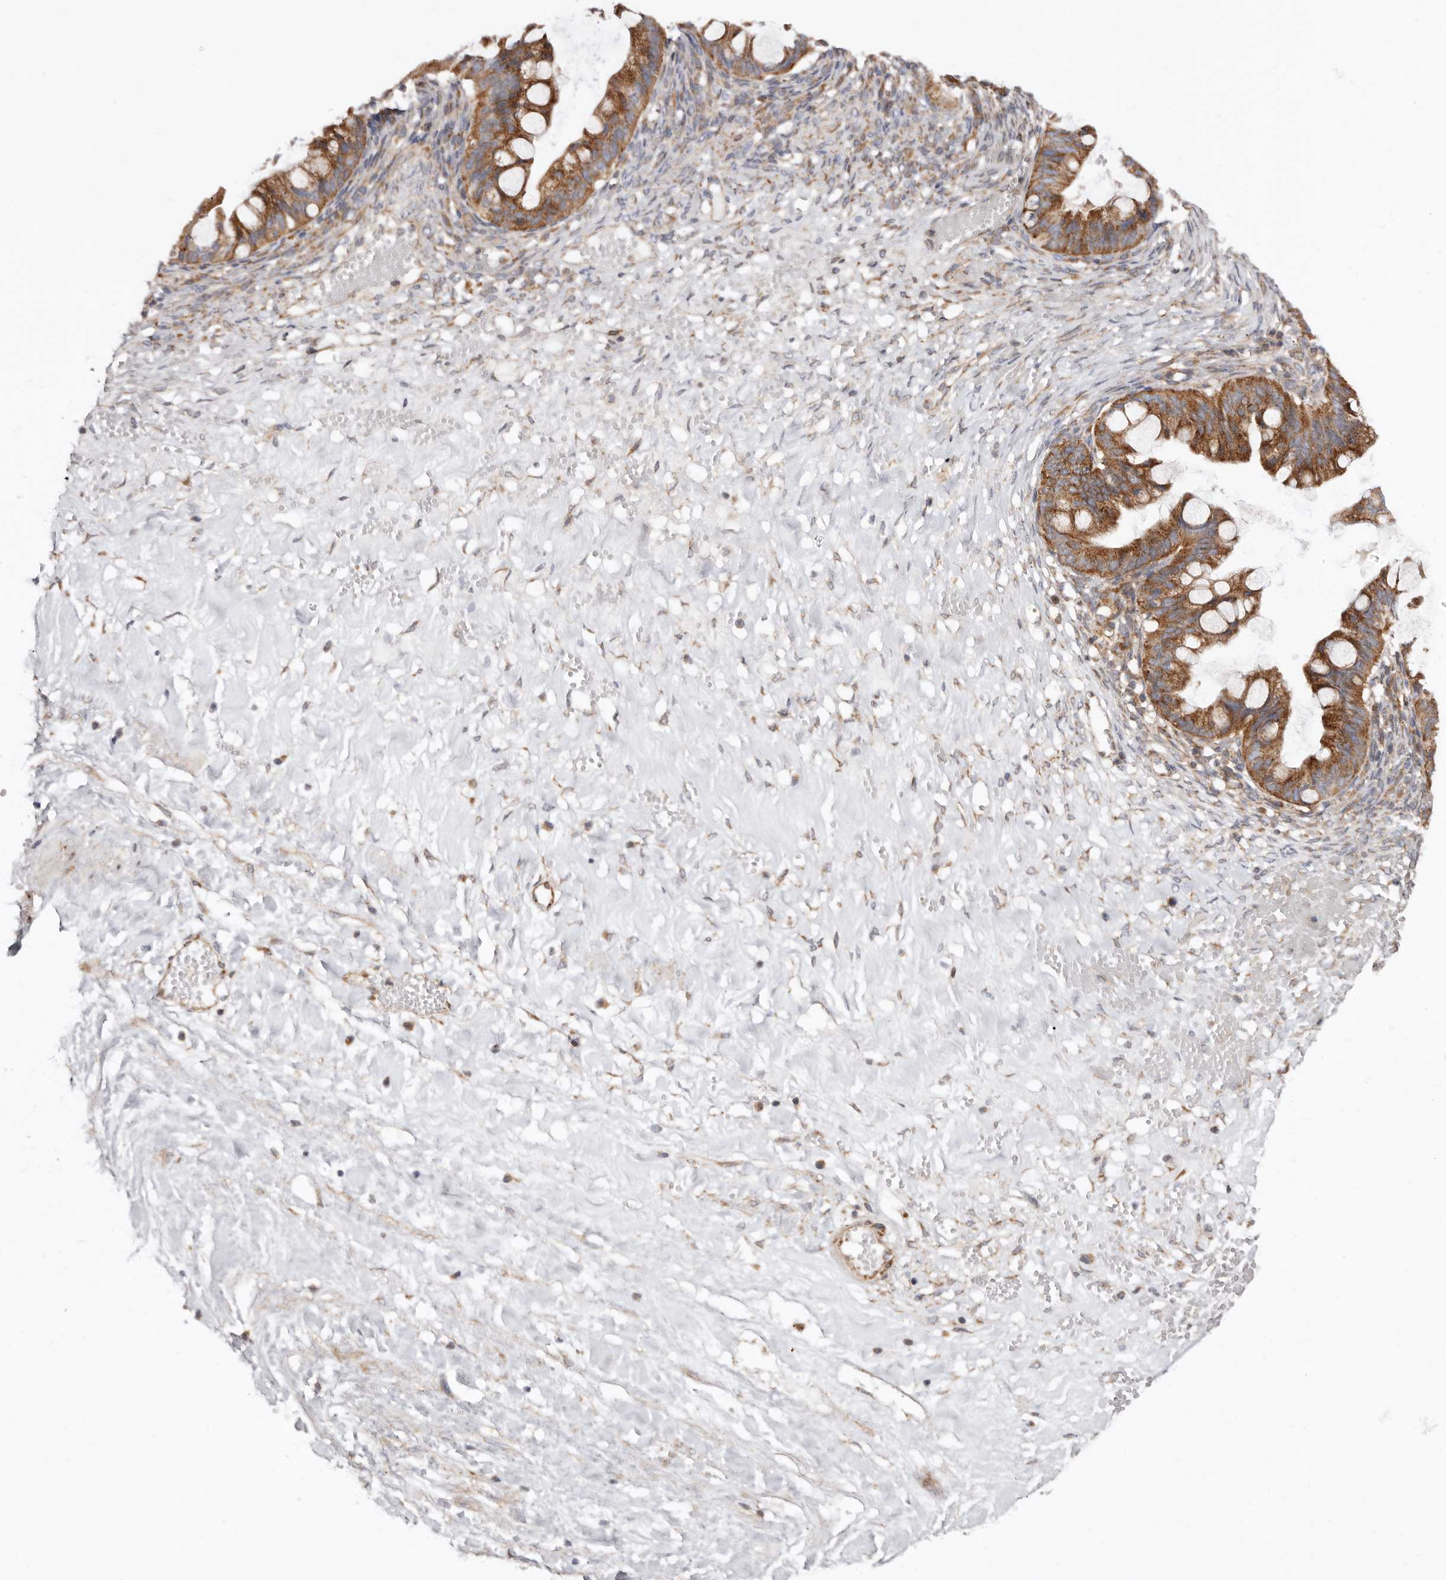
{"staining": {"intensity": "moderate", "quantity": ">75%", "location": "cytoplasmic/membranous"}, "tissue": "ovarian cancer", "cell_type": "Tumor cells", "image_type": "cancer", "snomed": [{"axis": "morphology", "description": "Cystadenocarcinoma, mucinous, NOS"}, {"axis": "topography", "description": "Ovary"}], "caption": "Human ovarian cancer (mucinous cystadenocarcinoma) stained with a protein marker reveals moderate staining in tumor cells.", "gene": "COQ8B", "patient": {"sex": "female", "age": 73}}